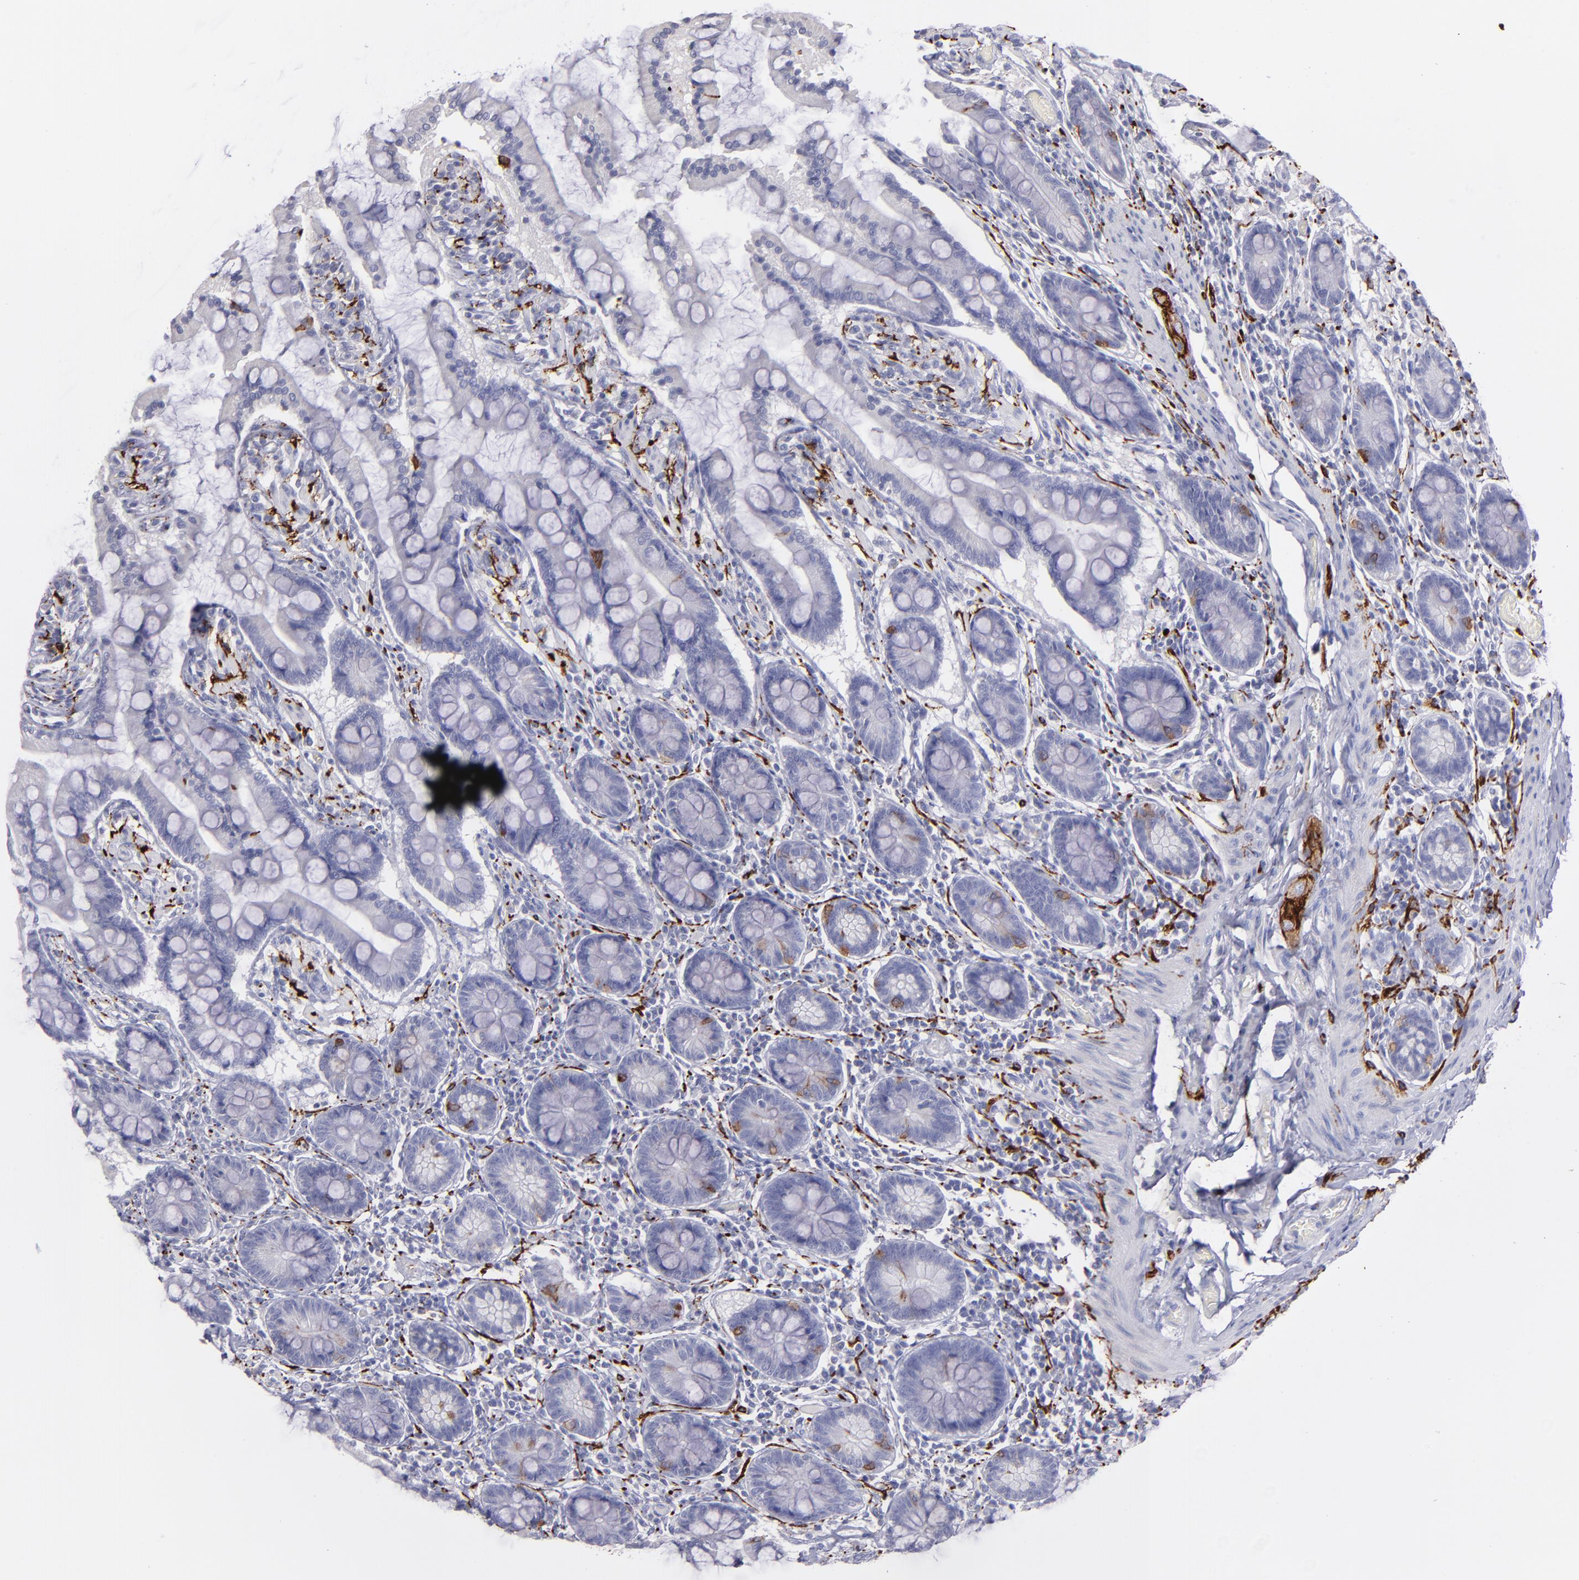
{"staining": {"intensity": "strong", "quantity": "<25%", "location": "cytoplasmic/membranous"}, "tissue": "small intestine", "cell_type": "Glandular cells", "image_type": "normal", "snomed": [{"axis": "morphology", "description": "Normal tissue, NOS"}, {"axis": "topography", "description": "Small intestine"}], "caption": "Brown immunohistochemical staining in normal human small intestine exhibits strong cytoplasmic/membranous expression in approximately <25% of glandular cells.", "gene": "SNAP25", "patient": {"sex": "male", "age": 41}}